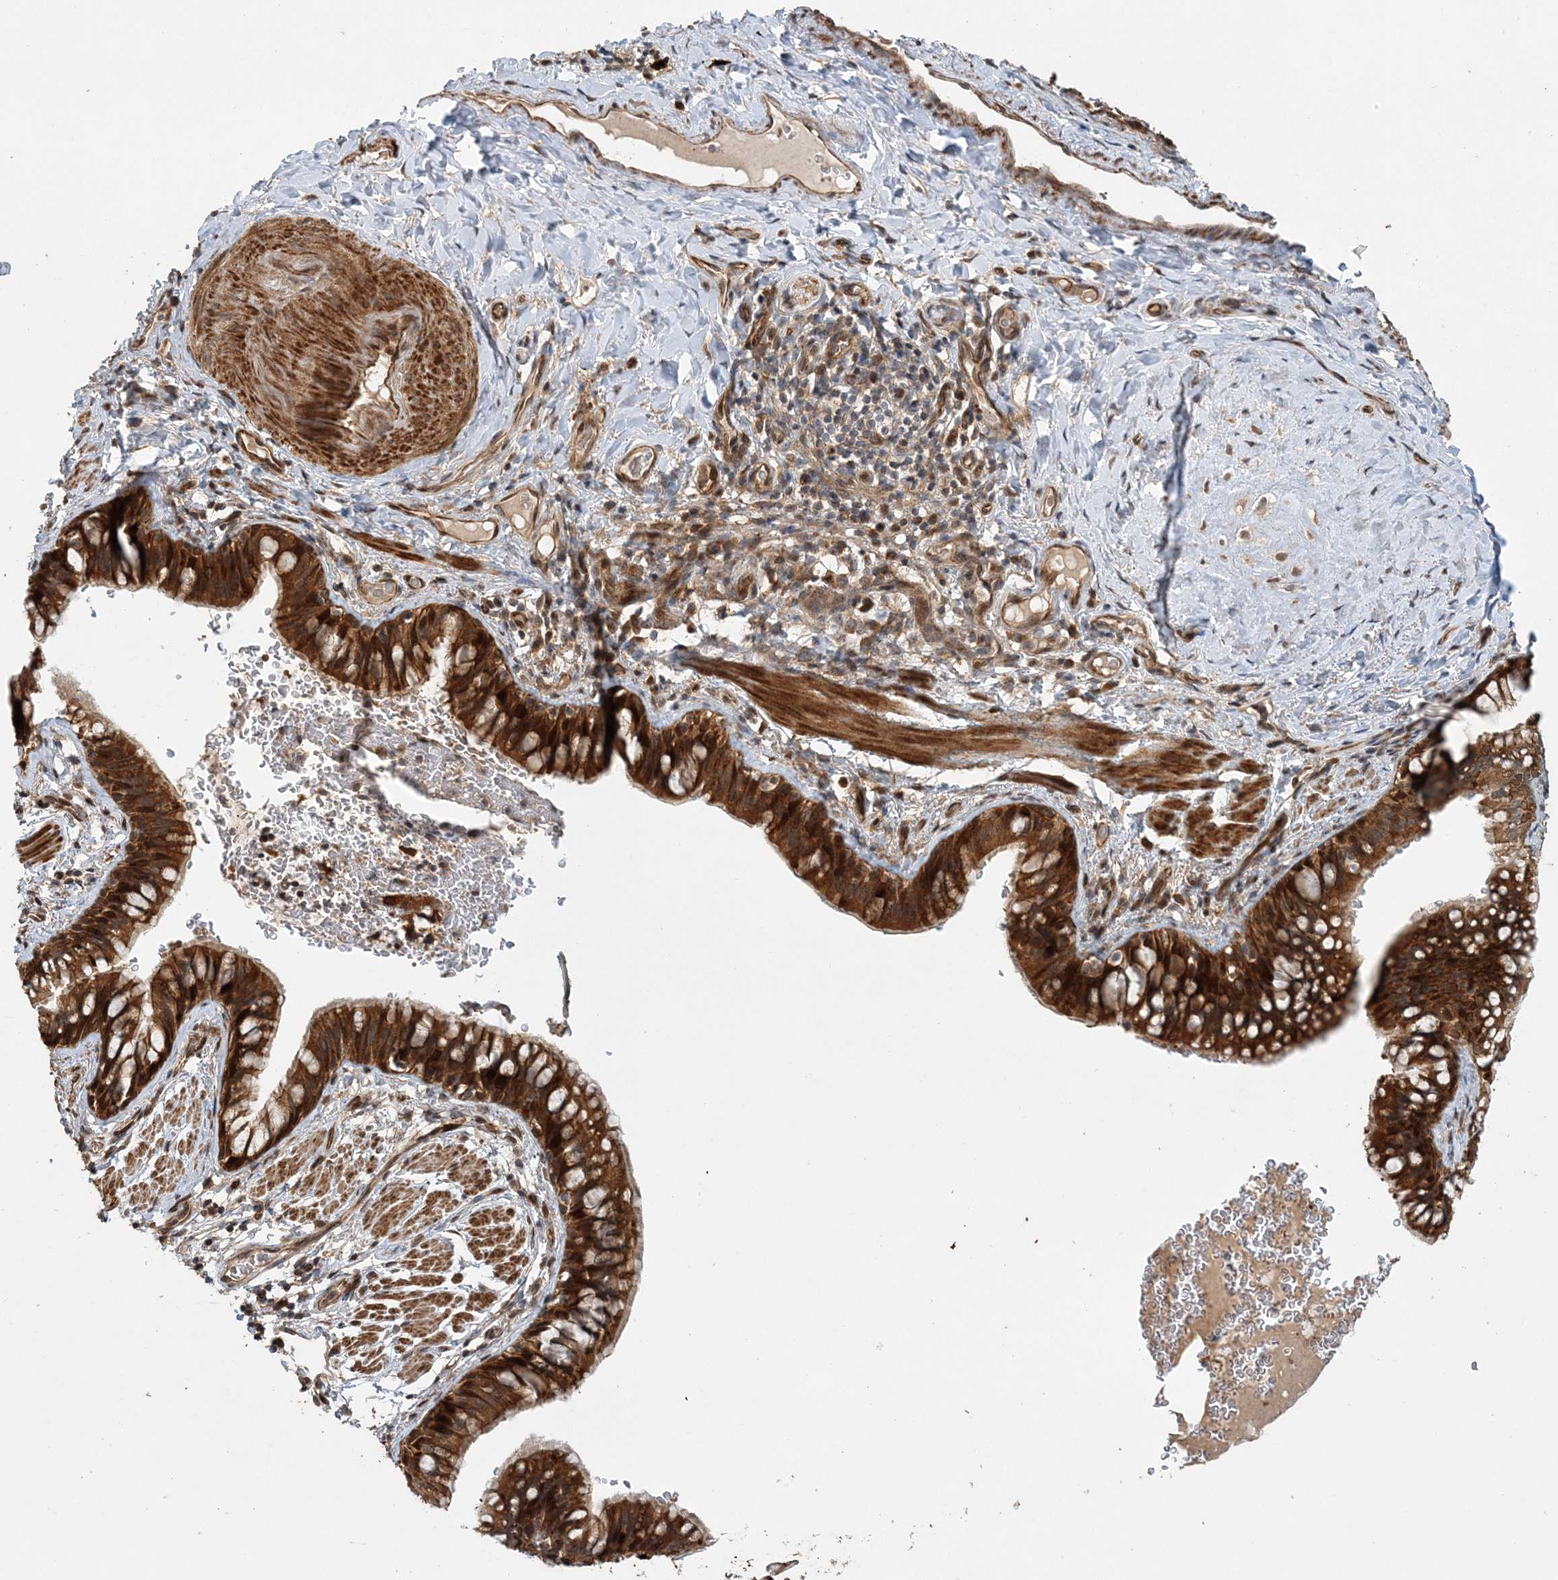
{"staining": {"intensity": "strong", "quantity": ">75%", "location": "cytoplasmic/membranous,nuclear"}, "tissue": "bronchus", "cell_type": "Respiratory epithelial cells", "image_type": "normal", "snomed": [{"axis": "morphology", "description": "Normal tissue, NOS"}, {"axis": "topography", "description": "Cartilage tissue"}, {"axis": "topography", "description": "Bronchus"}], "caption": "Protein positivity by immunohistochemistry (IHC) exhibits strong cytoplasmic/membranous,nuclear expression in about >75% of respiratory epithelial cells in unremarkable bronchus.", "gene": "UBTD2", "patient": {"sex": "female", "age": 36}}